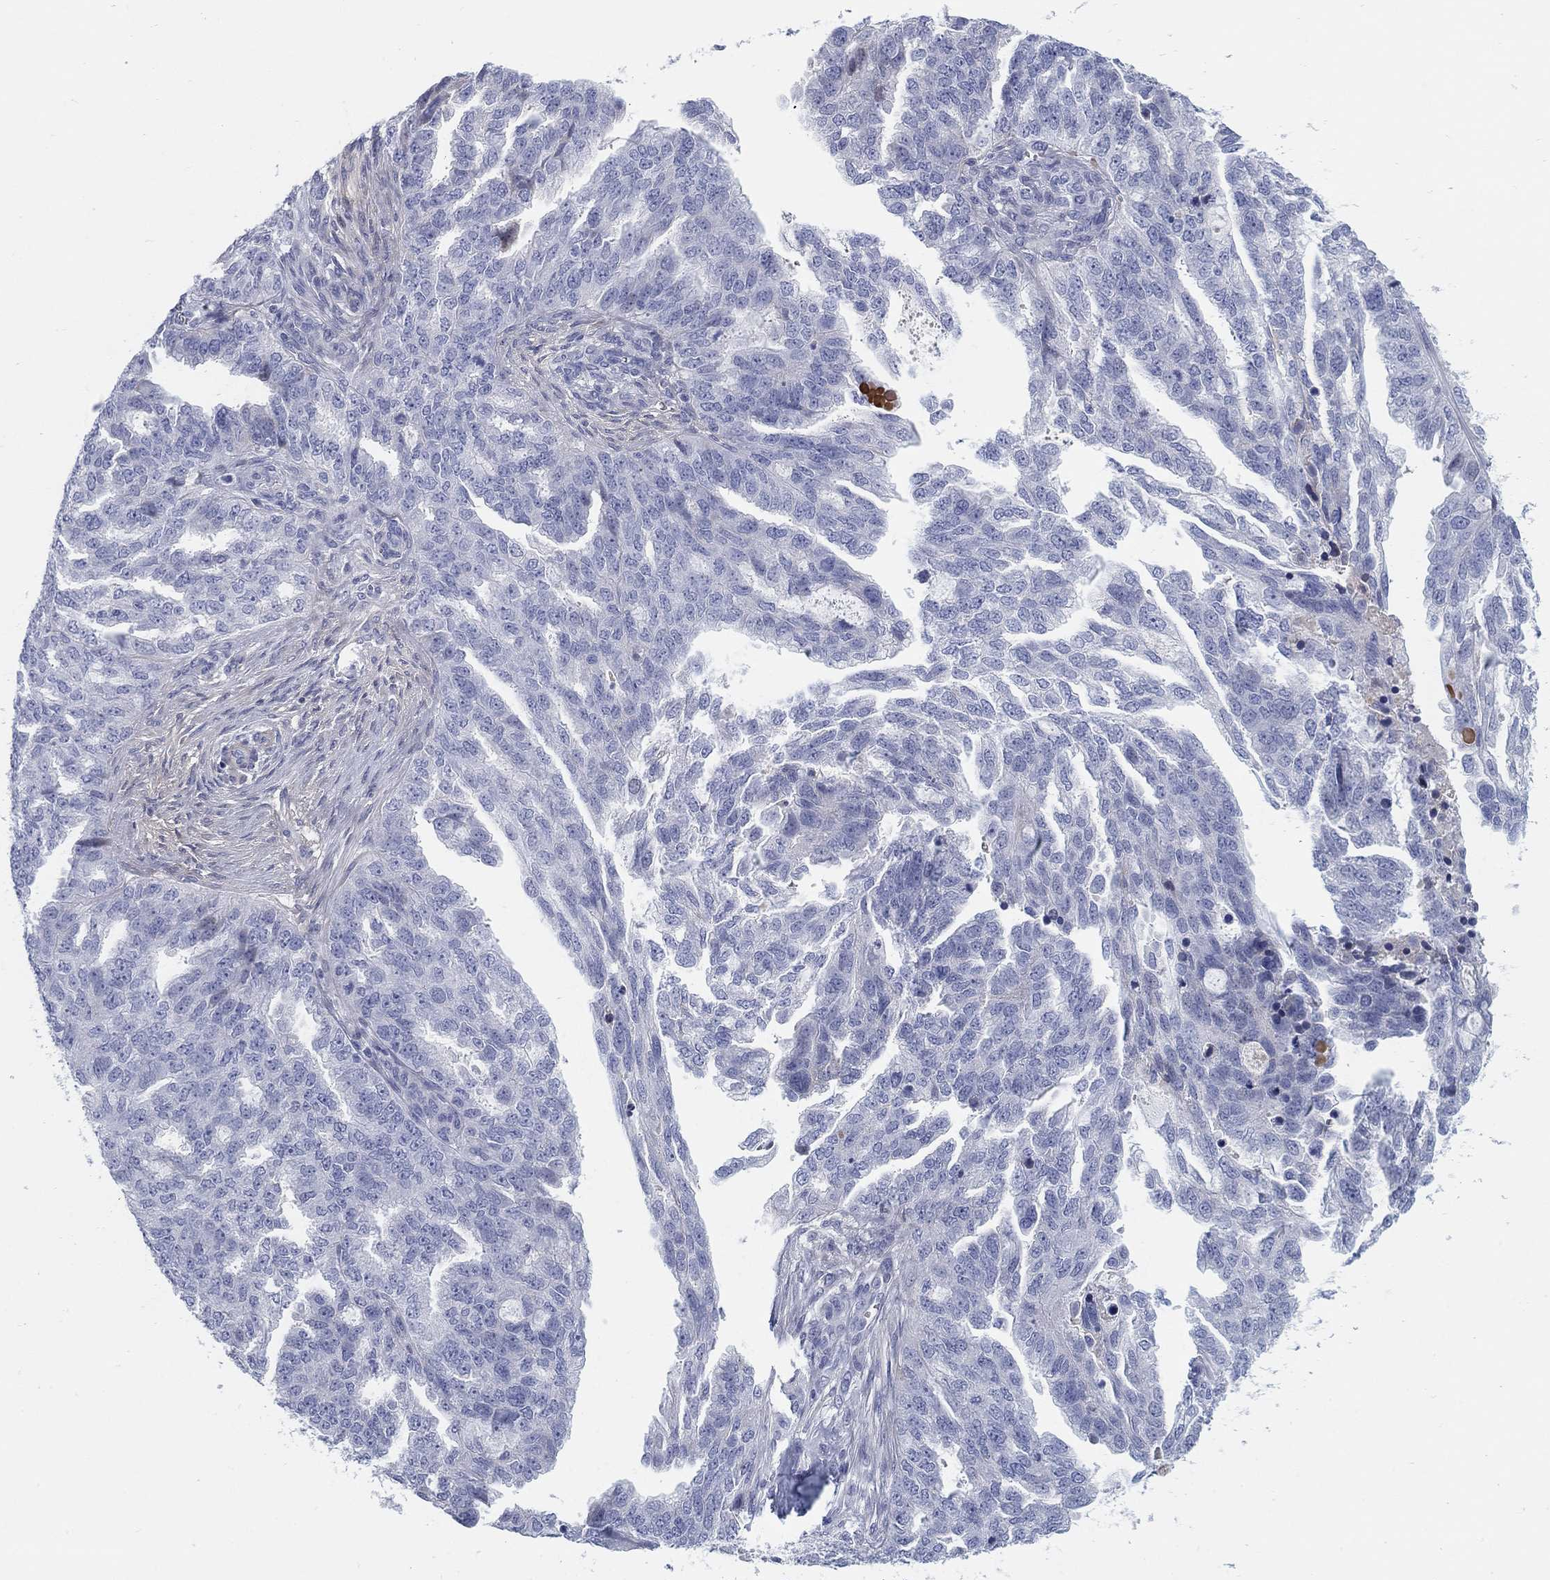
{"staining": {"intensity": "negative", "quantity": "none", "location": "none"}, "tissue": "ovarian cancer", "cell_type": "Tumor cells", "image_type": "cancer", "snomed": [{"axis": "morphology", "description": "Cystadenocarcinoma, serous, NOS"}, {"axis": "topography", "description": "Ovary"}], "caption": "Immunohistochemistry (IHC) photomicrograph of neoplastic tissue: ovarian cancer (serous cystadenocarcinoma) stained with DAB (3,3'-diaminobenzidine) reveals no significant protein expression in tumor cells. Nuclei are stained in blue.", "gene": "HEATR4", "patient": {"sex": "female", "age": 51}}